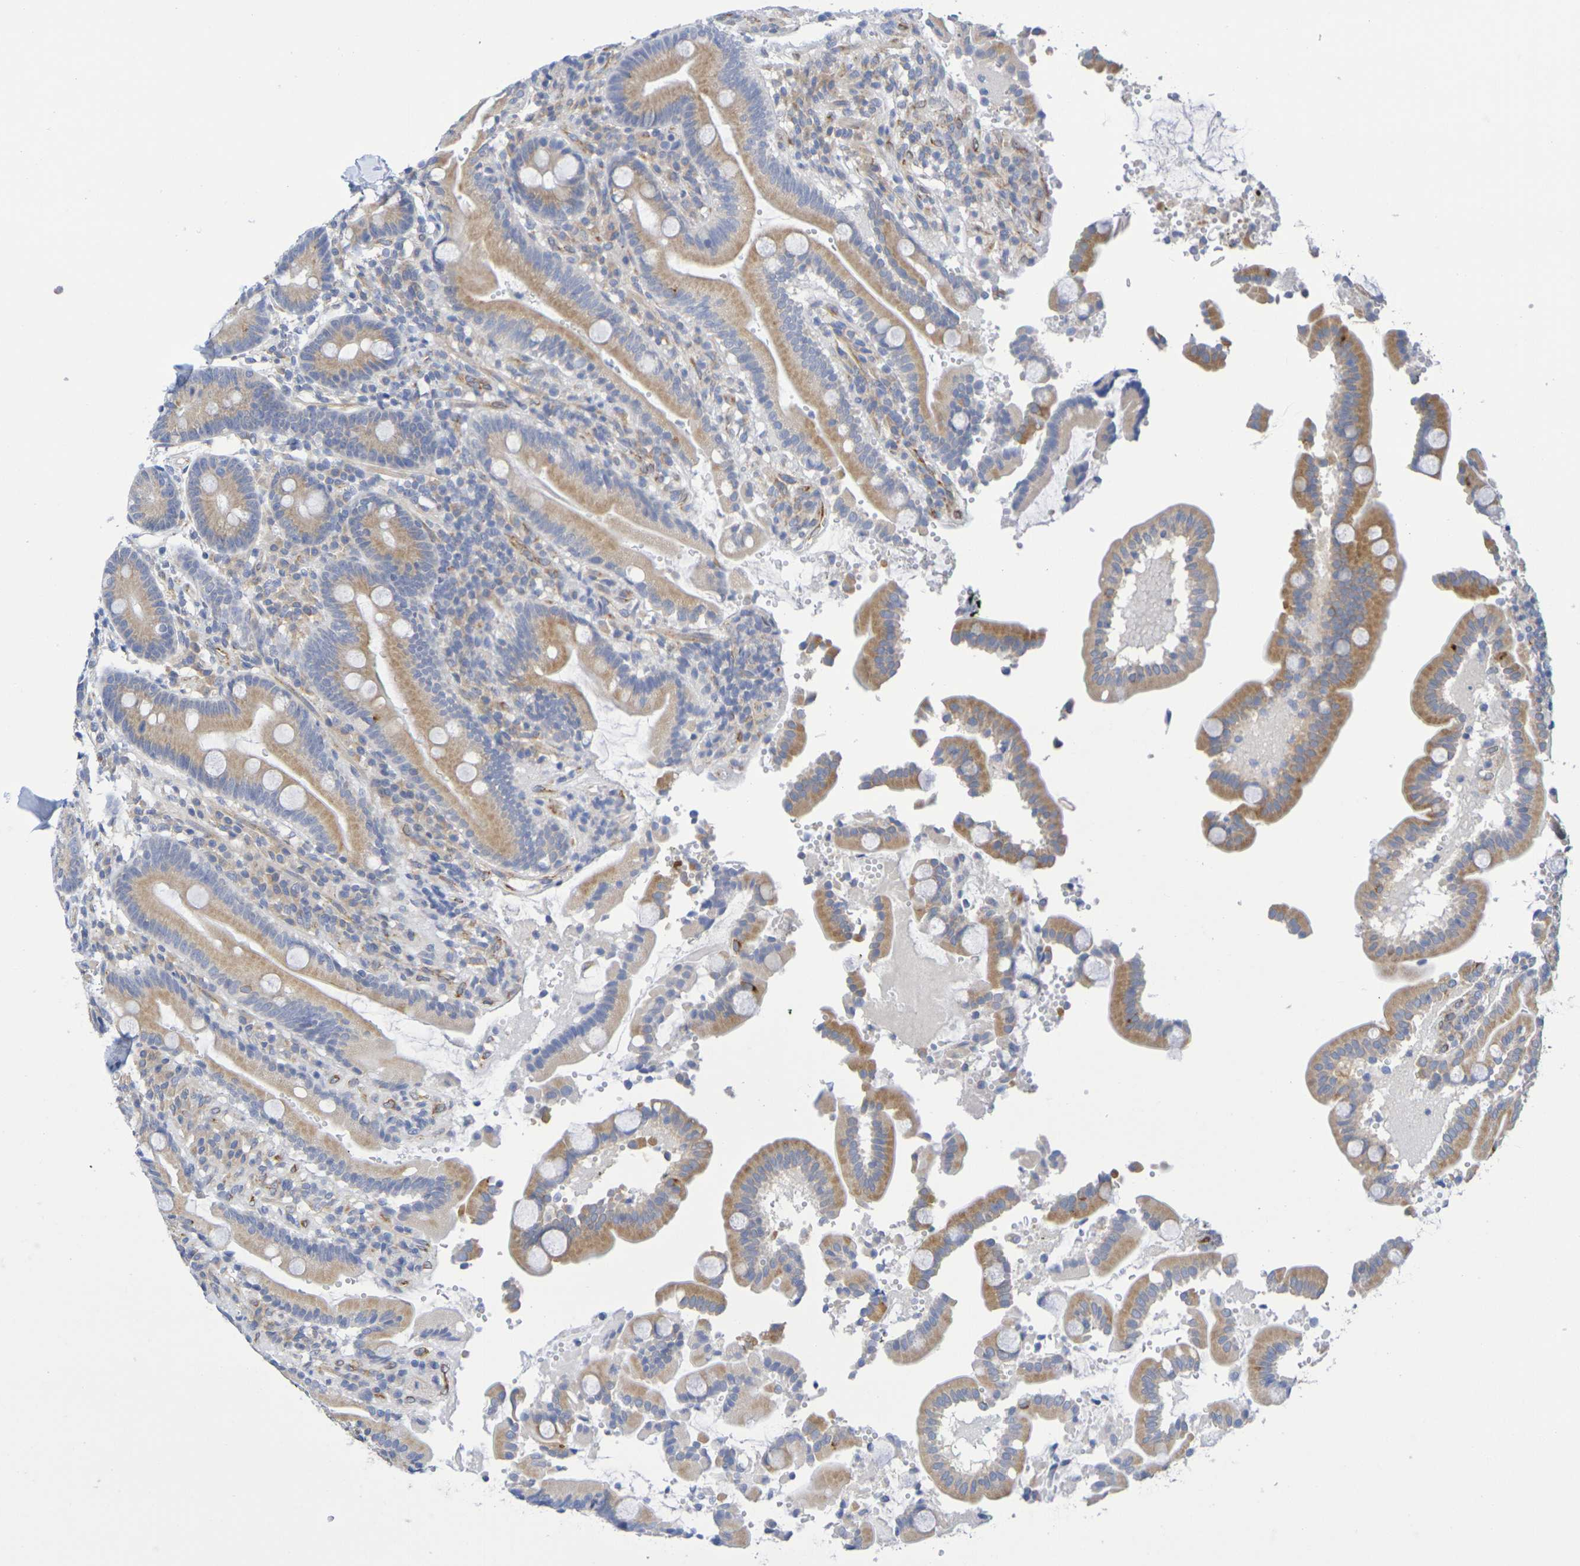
{"staining": {"intensity": "moderate", "quantity": ">75%", "location": "cytoplasmic/membranous"}, "tissue": "duodenum", "cell_type": "Glandular cells", "image_type": "normal", "snomed": [{"axis": "morphology", "description": "Normal tissue, NOS"}, {"axis": "topography", "description": "Small intestine, NOS"}], "caption": "A micrograph showing moderate cytoplasmic/membranous positivity in approximately >75% of glandular cells in normal duodenum, as visualized by brown immunohistochemical staining.", "gene": "TMCC3", "patient": {"sex": "female", "age": 71}}